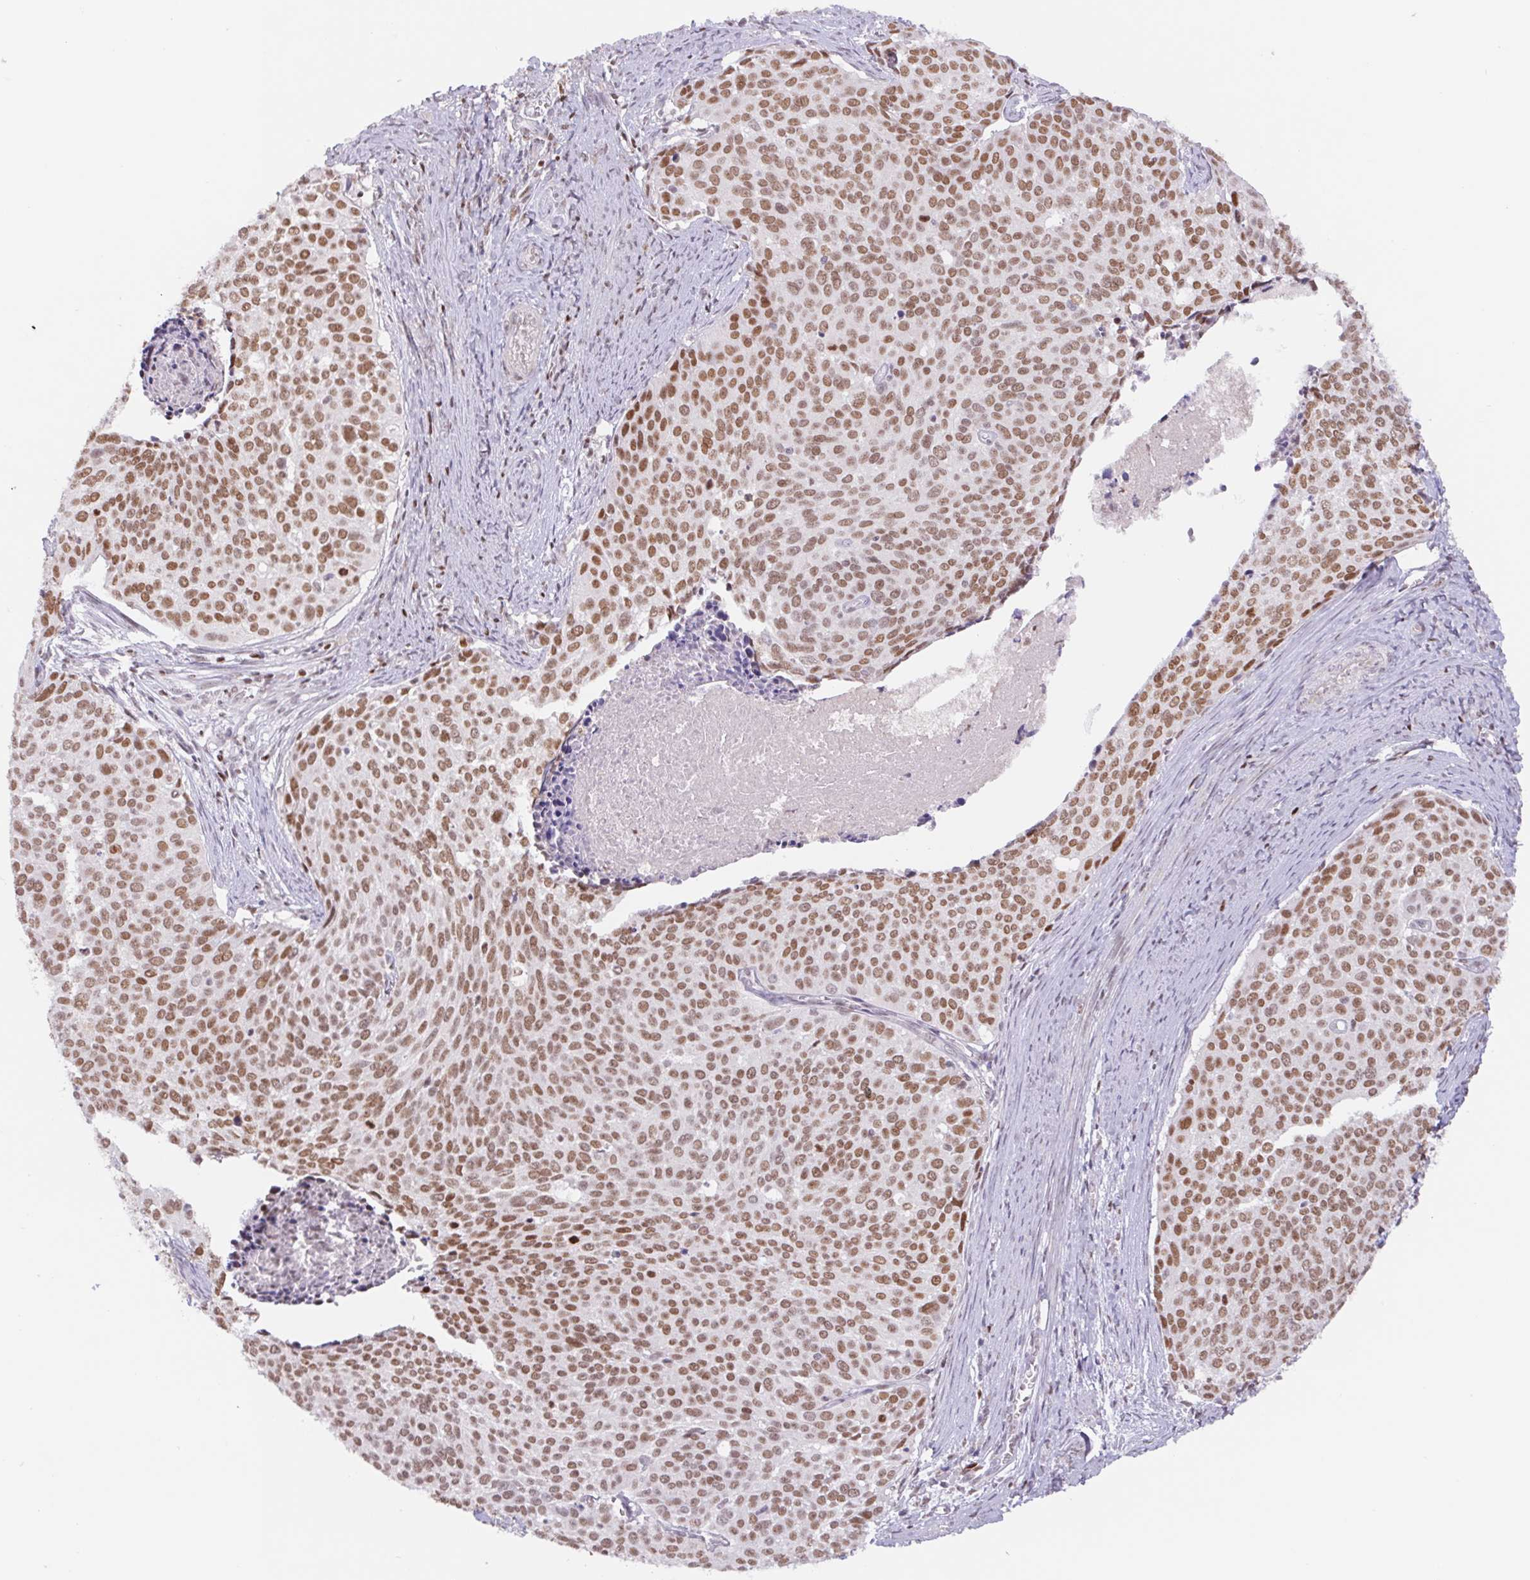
{"staining": {"intensity": "moderate", "quantity": ">75%", "location": "nuclear"}, "tissue": "cervical cancer", "cell_type": "Tumor cells", "image_type": "cancer", "snomed": [{"axis": "morphology", "description": "Squamous cell carcinoma, NOS"}, {"axis": "topography", "description": "Cervix"}], "caption": "Immunohistochemistry image of neoplastic tissue: cervical squamous cell carcinoma stained using immunohistochemistry demonstrates medium levels of moderate protein expression localized specifically in the nuclear of tumor cells, appearing as a nuclear brown color.", "gene": "TRERF1", "patient": {"sex": "female", "age": 39}}